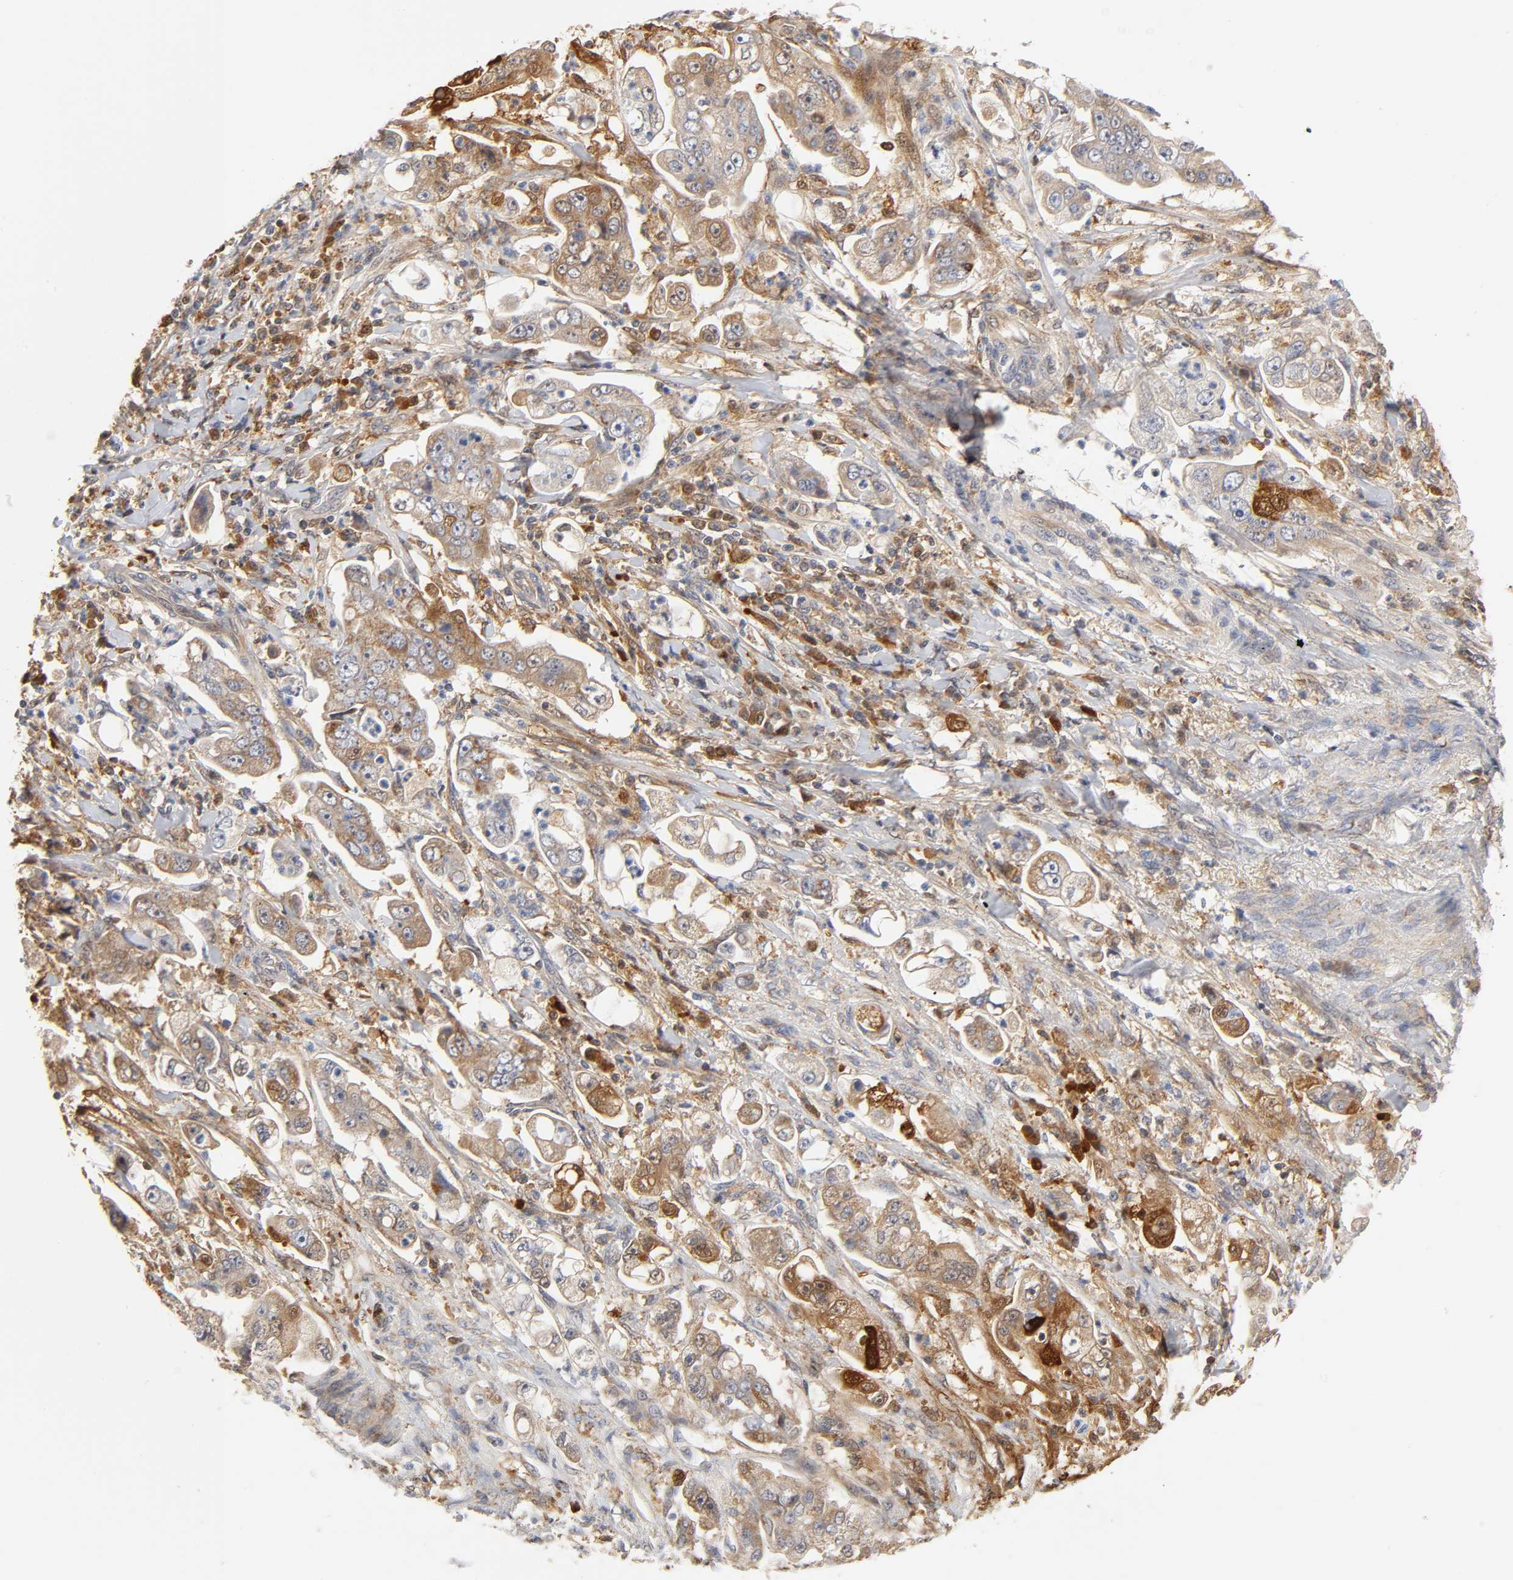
{"staining": {"intensity": "moderate", "quantity": ">75%", "location": "cytoplasmic/membranous"}, "tissue": "stomach cancer", "cell_type": "Tumor cells", "image_type": "cancer", "snomed": [{"axis": "morphology", "description": "Adenocarcinoma, NOS"}, {"axis": "topography", "description": "Stomach"}], "caption": "A photomicrograph of human stomach adenocarcinoma stained for a protein demonstrates moderate cytoplasmic/membranous brown staining in tumor cells.", "gene": "ISG15", "patient": {"sex": "male", "age": 62}}